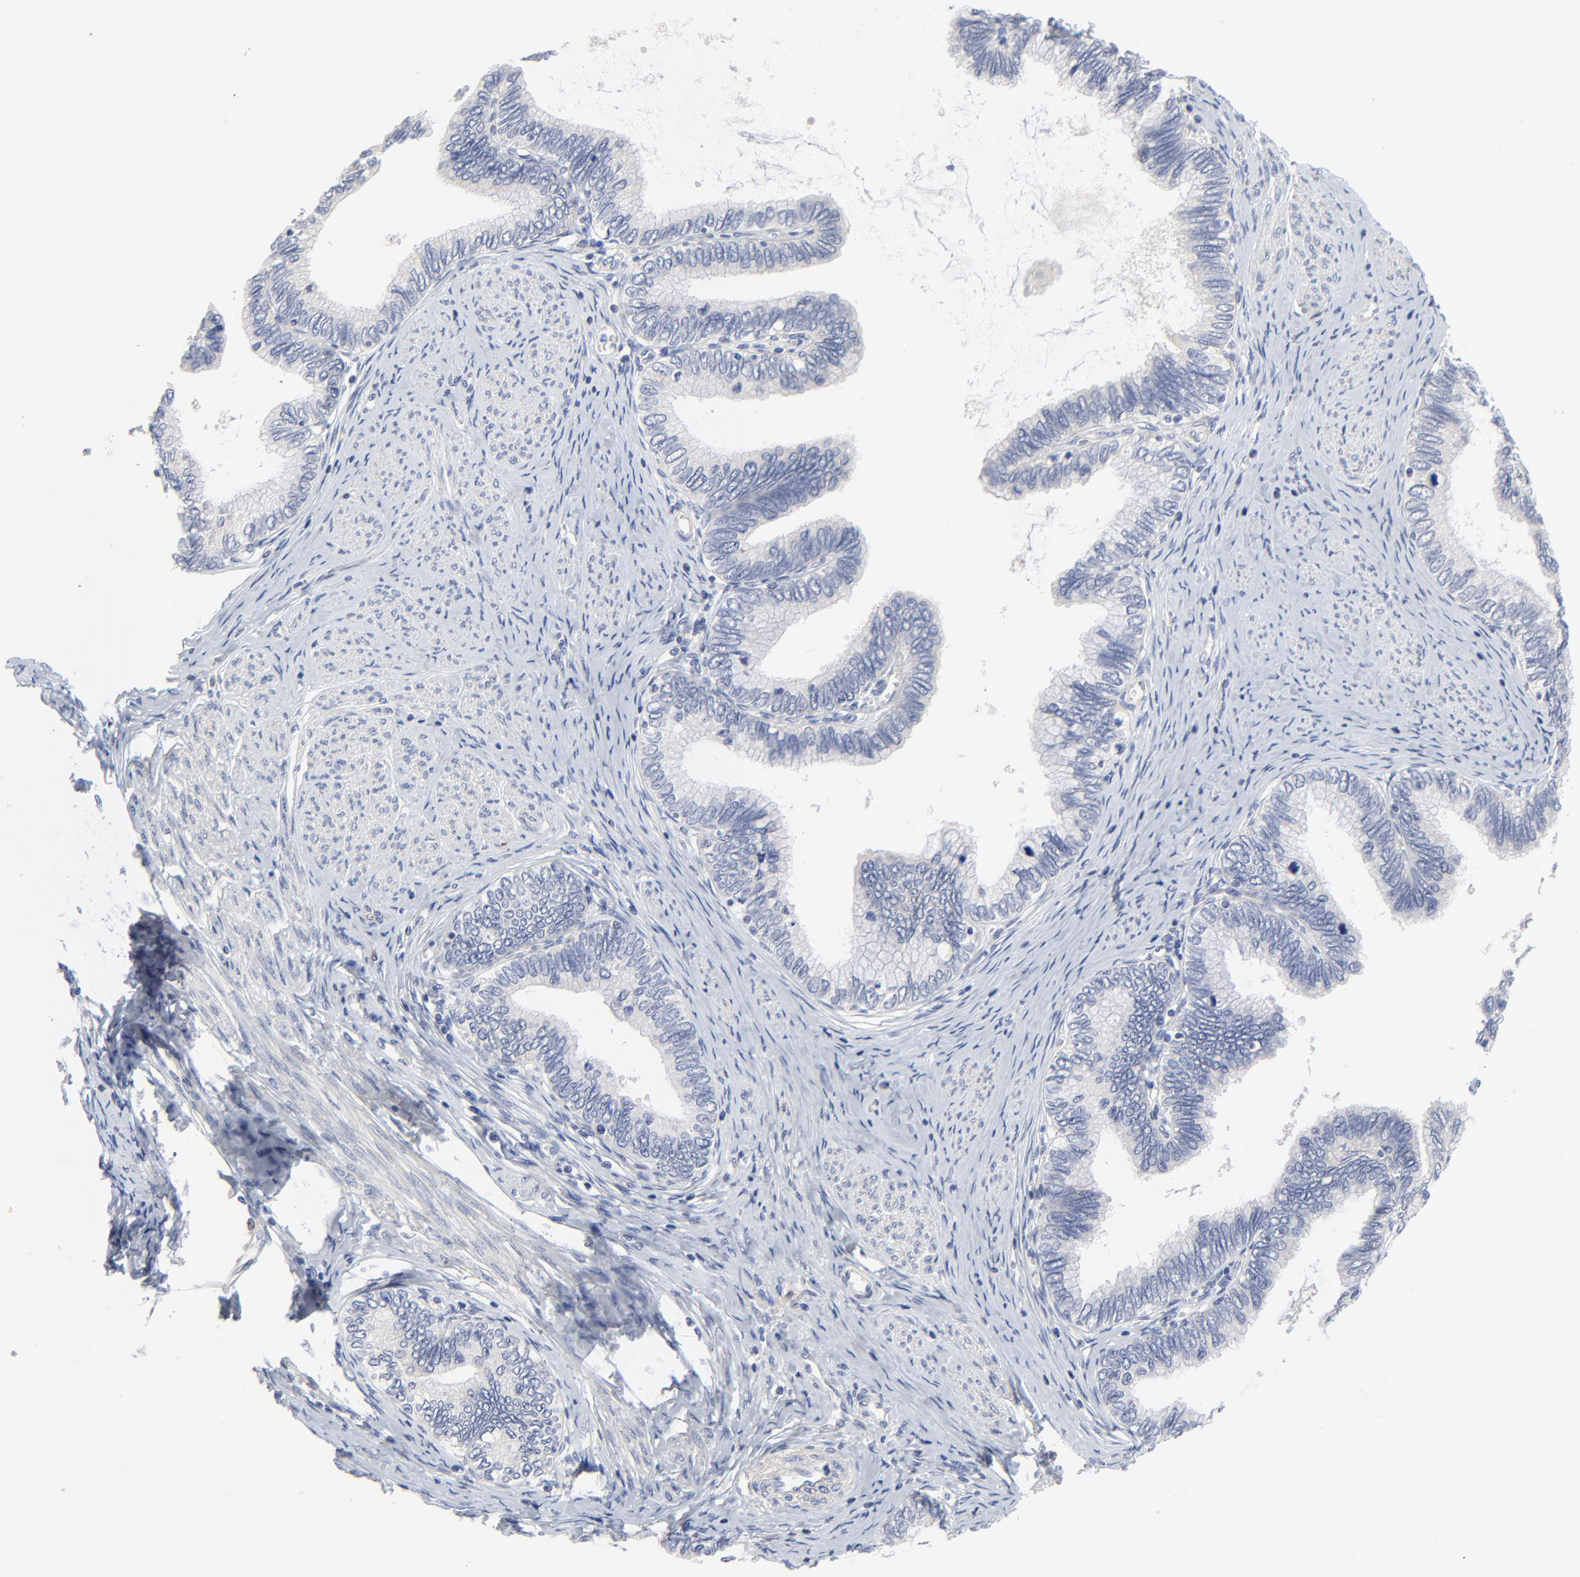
{"staining": {"intensity": "negative", "quantity": "none", "location": "none"}, "tissue": "cervical cancer", "cell_type": "Tumor cells", "image_type": "cancer", "snomed": [{"axis": "morphology", "description": "Adenocarcinoma, NOS"}, {"axis": "topography", "description": "Cervix"}], "caption": "This micrograph is of adenocarcinoma (cervical) stained with immunohistochemistry (IHC) to label a protein in brown with the nuclei are counter-stained blue. There is no positivity in tumor cells. (Immunohistochemistry, brightfield microscopy, high magnification).", "gene": "DHRSX", "patient": {"sex": "female", "age": 49}}